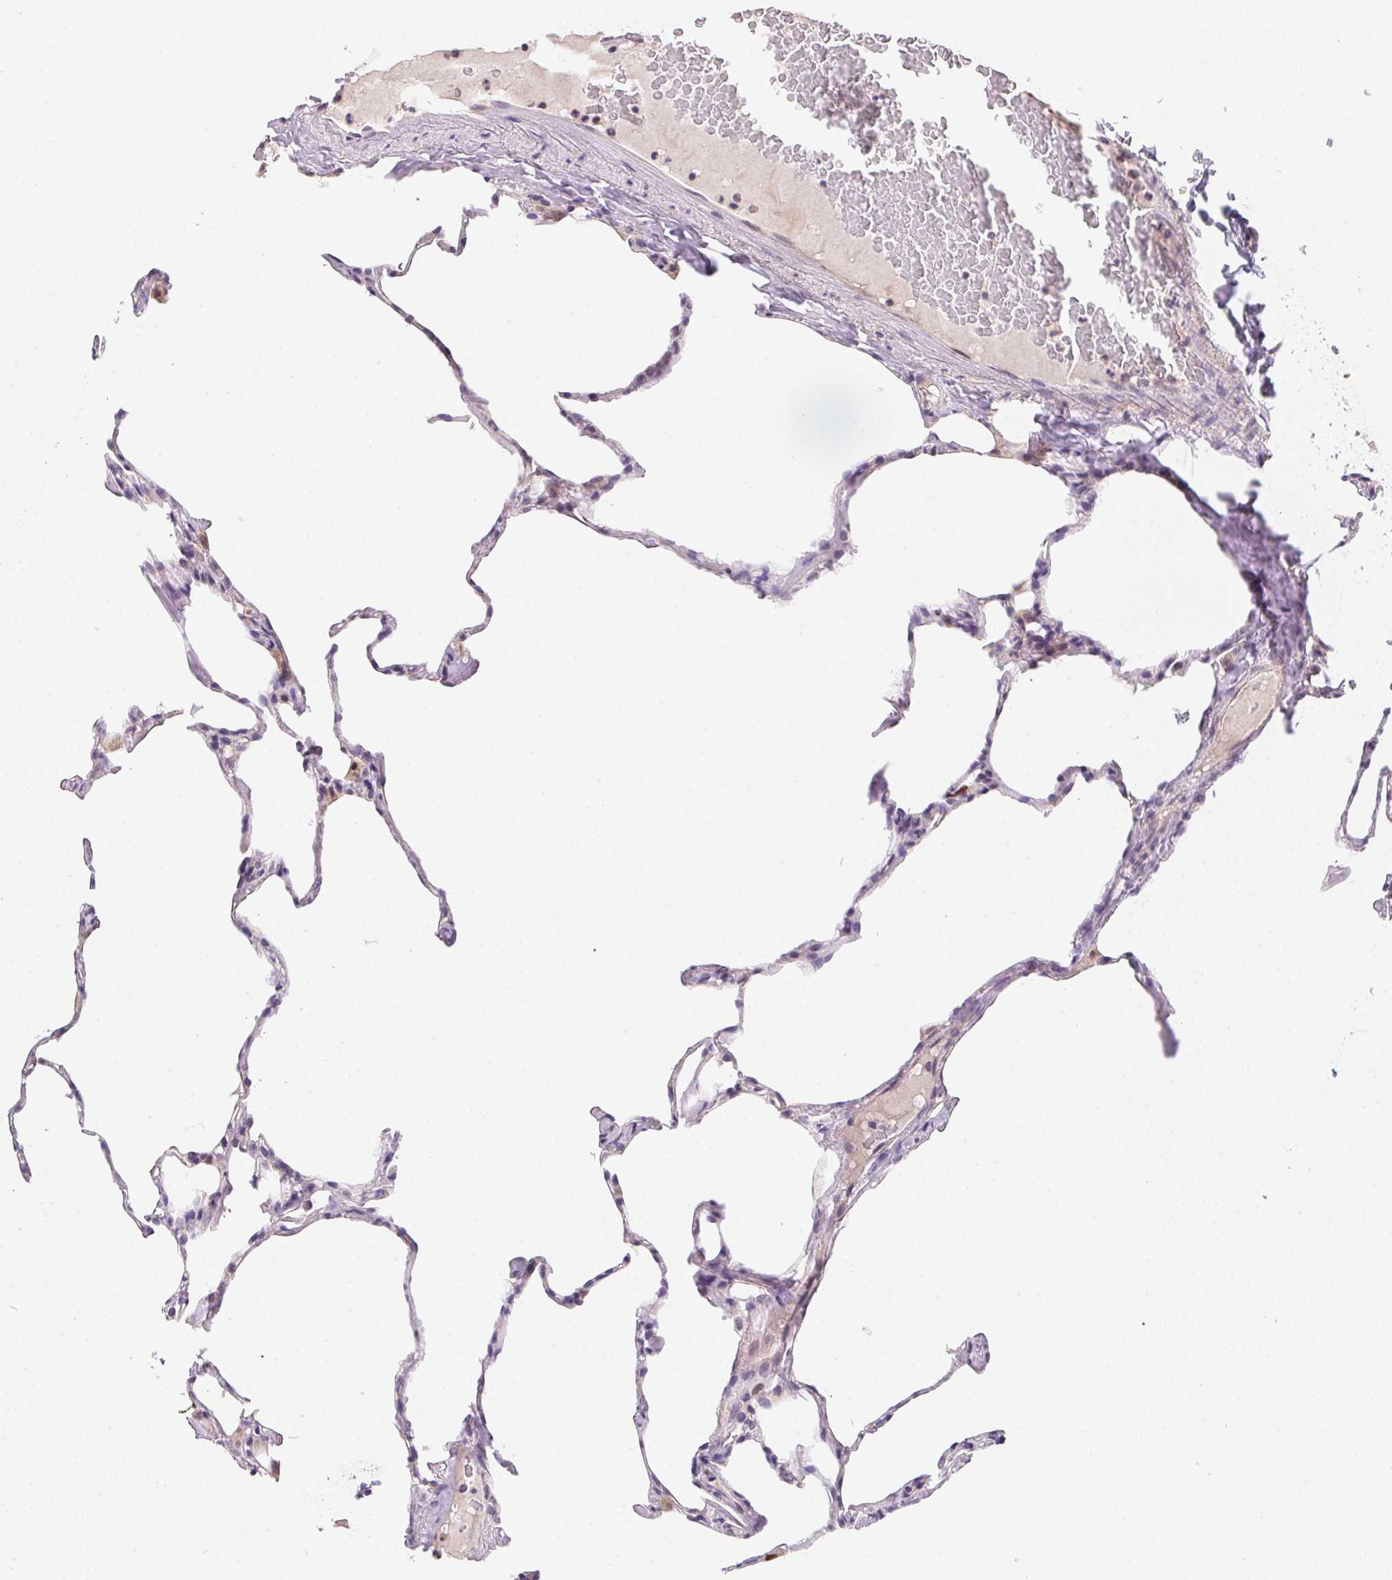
{"staining": {"intensity": "weak", "quantity": "<25%", "location": "nuclear"}, "tissue": "lung", "cell_type": "Alveolar cells", "image_type": "normal", "snomed": [{"axis": "morphology", "description": "Normal tissue, NOS"}, {"axis": "topography", "description": "Lung"}], "caption": "Alveolar cells show no significant positivity in unremarkable lung. Brightfield microscopy of IHC stained with DAB (brown) and hematoxylin (blue), captured at high magnification.", "gene": "HELLS", "patient": {"sex": "male", "age": 65}}